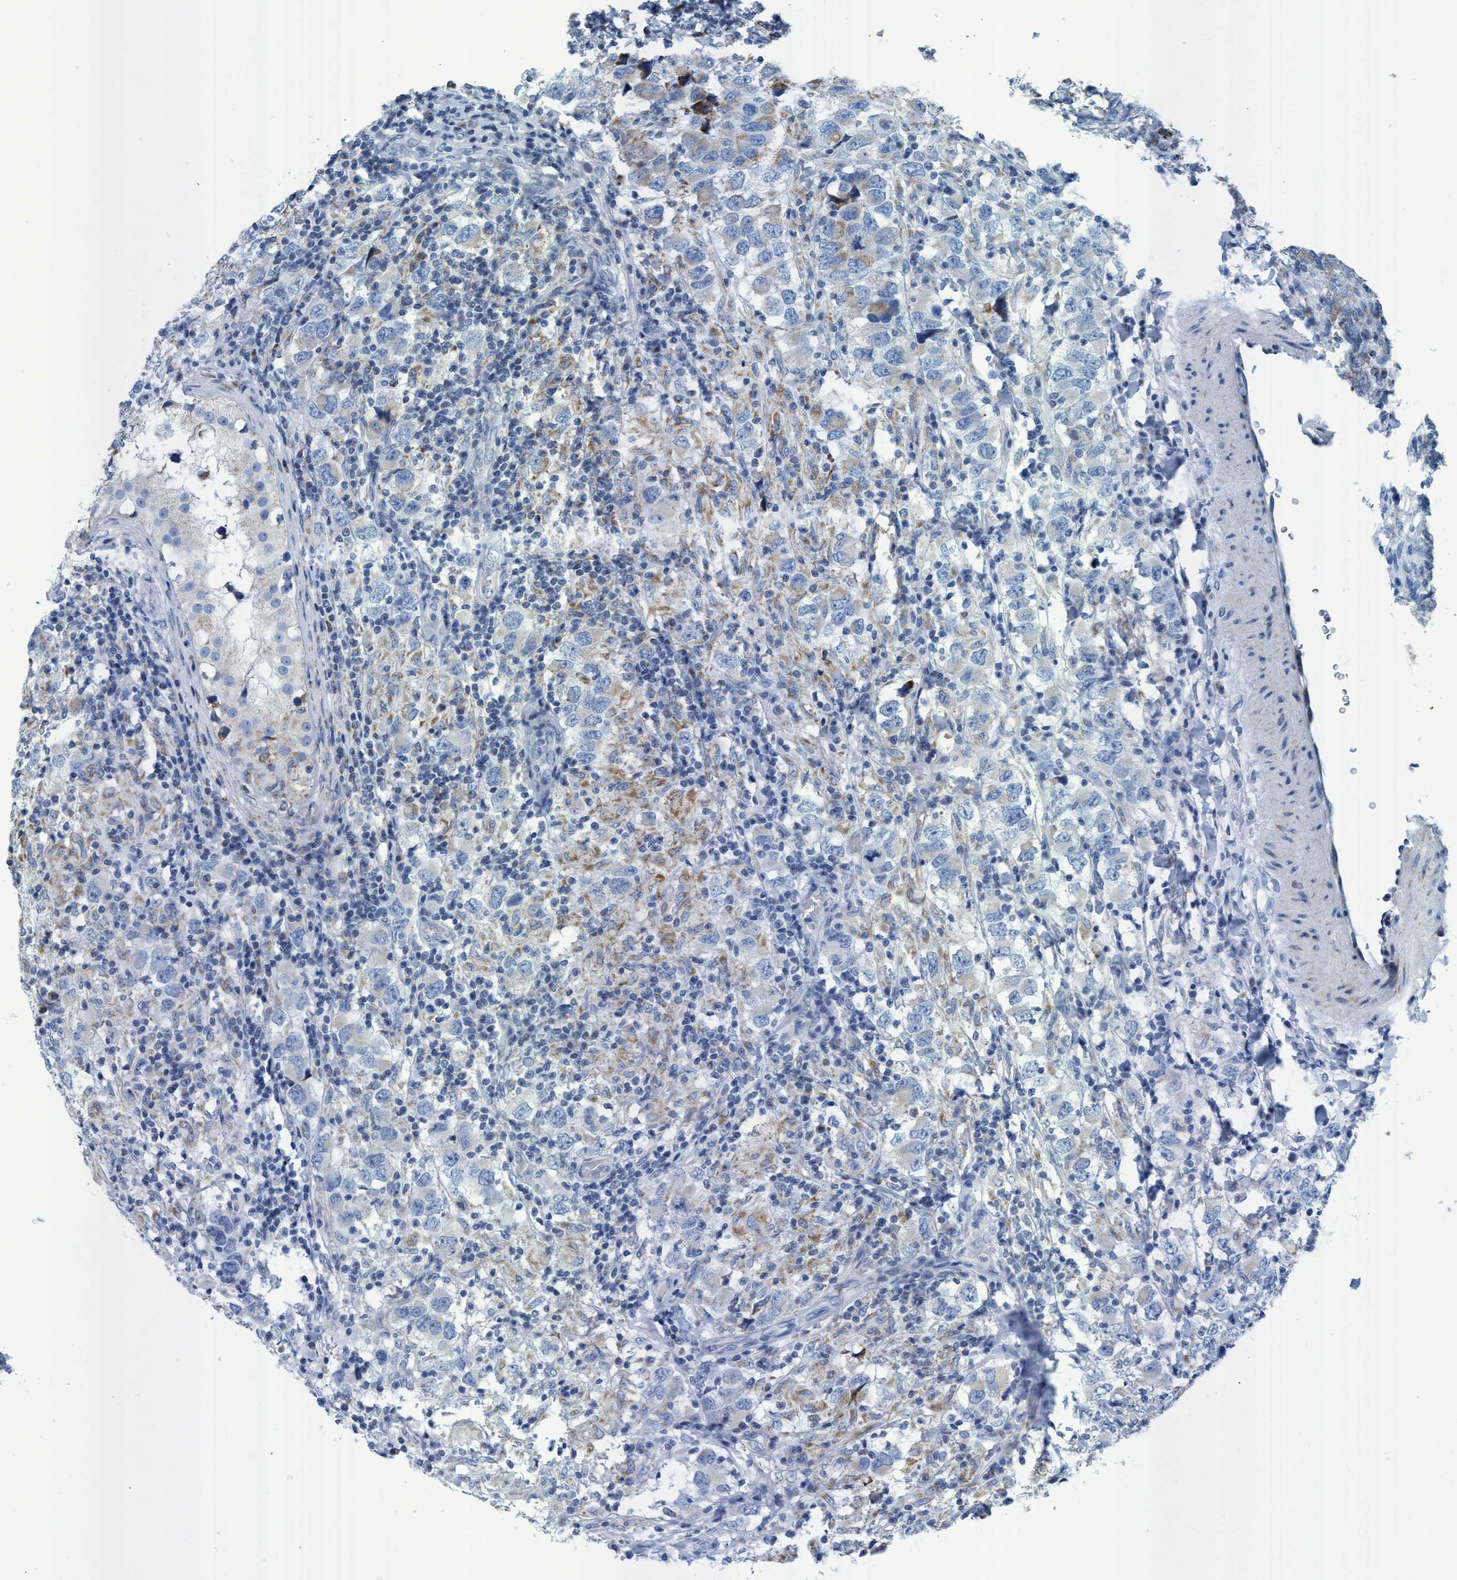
{"staining": {"intensity": "moderate", "quantity": "25%-75%", "location": "cytoplasmic/membranous"}, "tissue": "testis cancer", "cell_type": "Tumor cells", "image_type": "cancer", "snomed": [{"axis": "morphology", "description": "Carcinoma, Embryonal, NOS"}, {"axis": "topography", "description": "Testis"}], "caption": "A medium amount of moderate cytoplasmic/membranous staining is appreciated in about 25%-75% of tumor cells in embryonal carcinoma (testis) tissue.", "gene": "GGA3", "patient": {"sex": "male", "age": 21}}